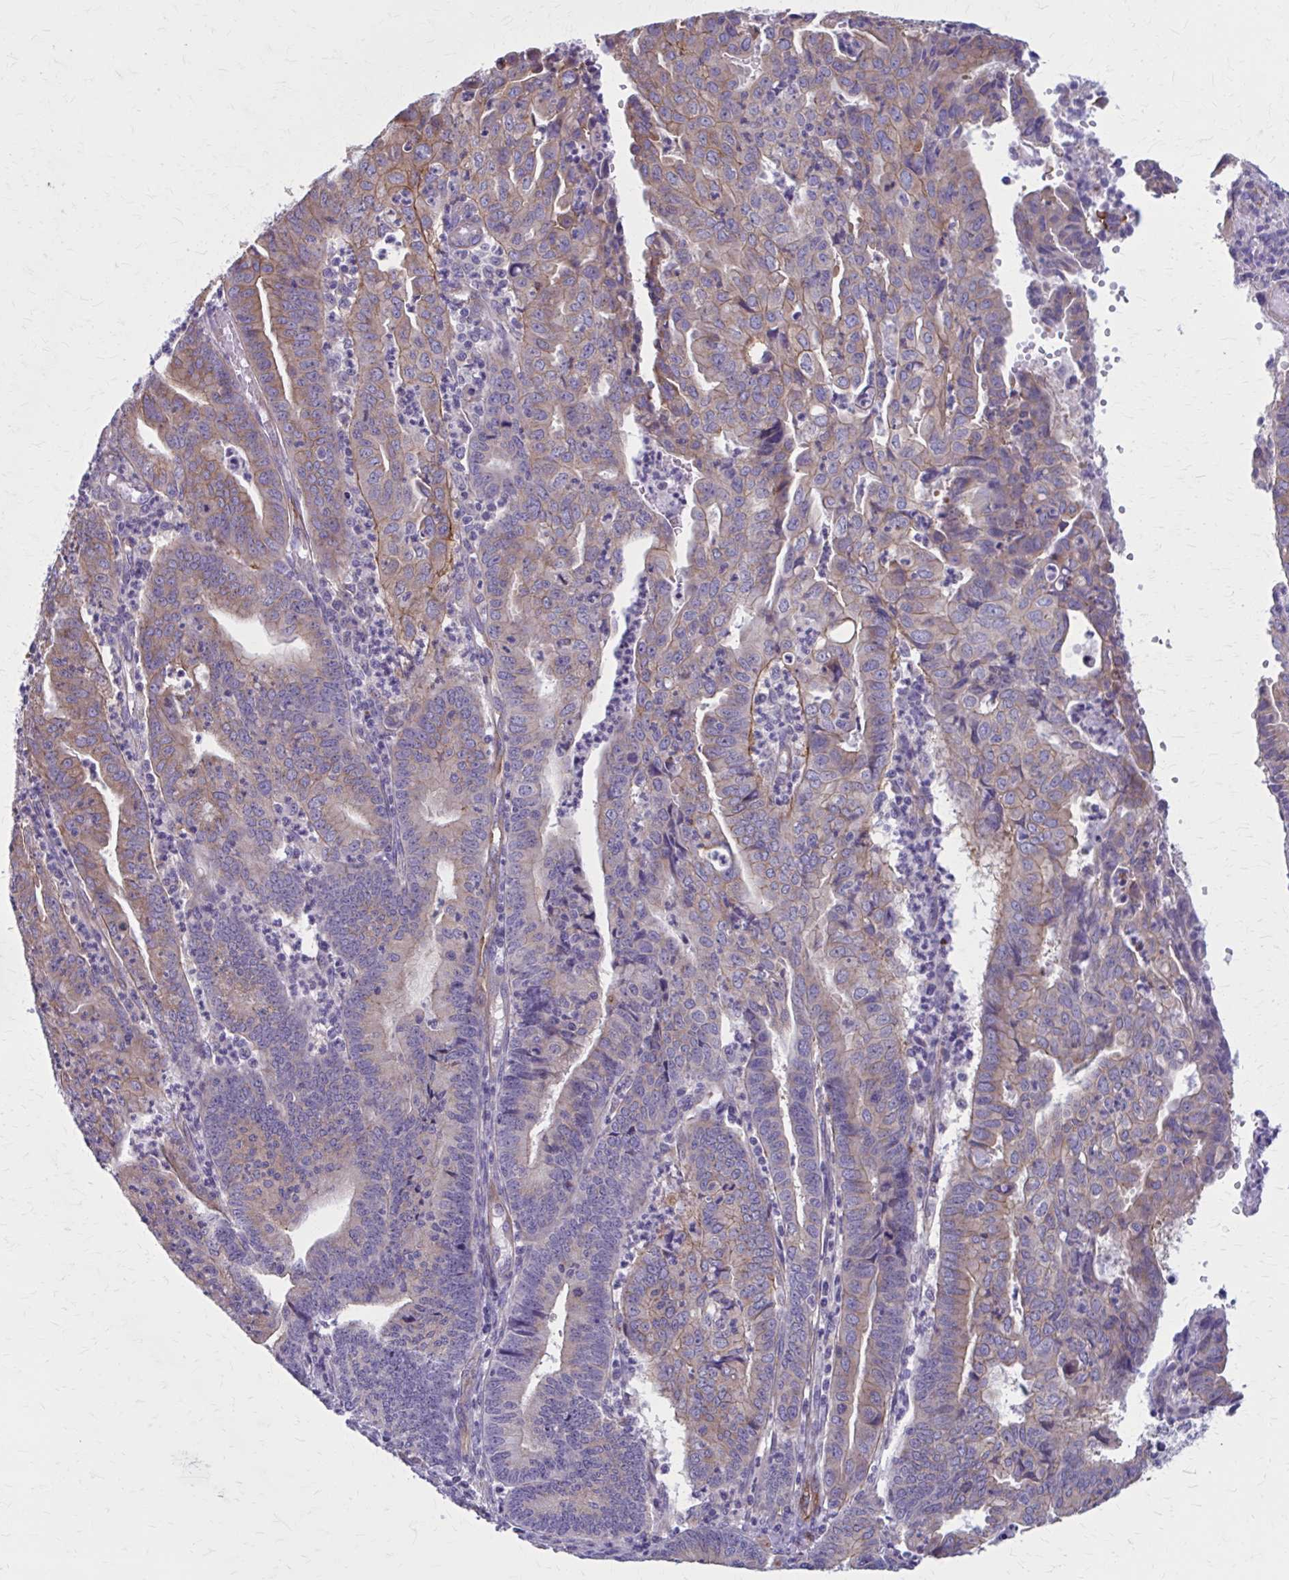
{"staining": {"intensity": "weak", "quantity": "25%-75%", "location": "cytoplasmic/membranous"}, "tissue": "endometrial cancer", "cell_type": "Tumor cells", "image_type": "cancer", "snomed": [{"axis": "morphology", "description": "Adenocarcinoma, NOS"}, {"axis": "topography", "description": "Endometrium"}], "caption": "Immunohistochemical staining of endometrial cancer (adenocarcinoma) demonstrates low levels of weak cytoplasmic/membranous protein expression in about 25%-75% of tumor cells.", "gene": "ZDHHC7", "patient": {"sex": "female", "age": 60}}